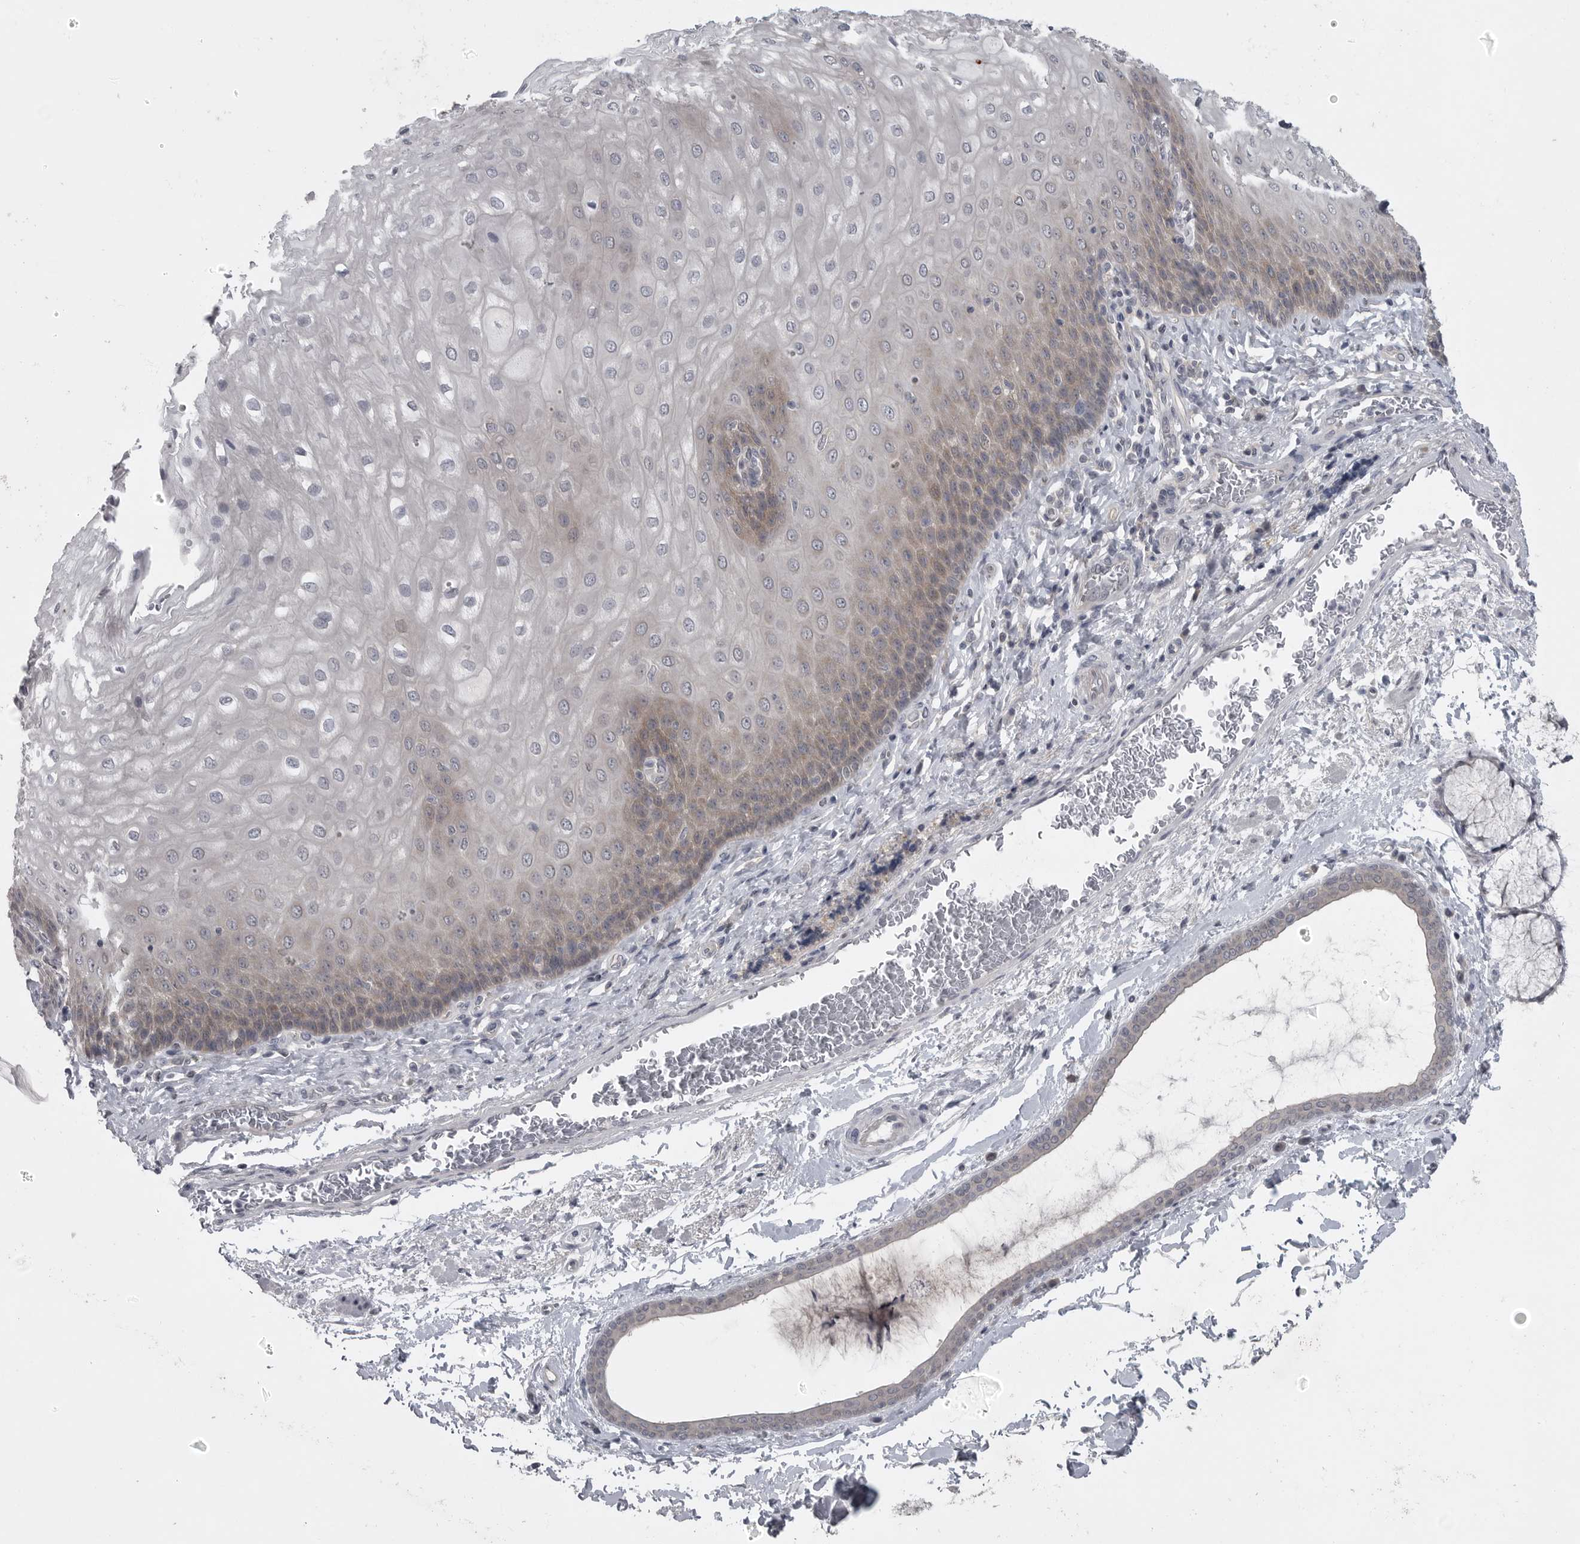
{"staining": {"intensity": "weak", "quantity": "<25%", "location": "cytoplasmic/membranous"}, "tissue": "esophagus", "cell_type": "Squamous epithelial cells", "image_type": "normal", "snomed": [{"axis": "morphology", "description": "Normal tissue, NOS"}, {"axis": "topography", "description": "Esophagus"}], "caption": "A histopathology image of human esophagus is negative for staining in squamous epithelial cells. Nuclei are stained in blue.", "gene": "PHF13", "patient": {"sex": "male", "age": 54}}